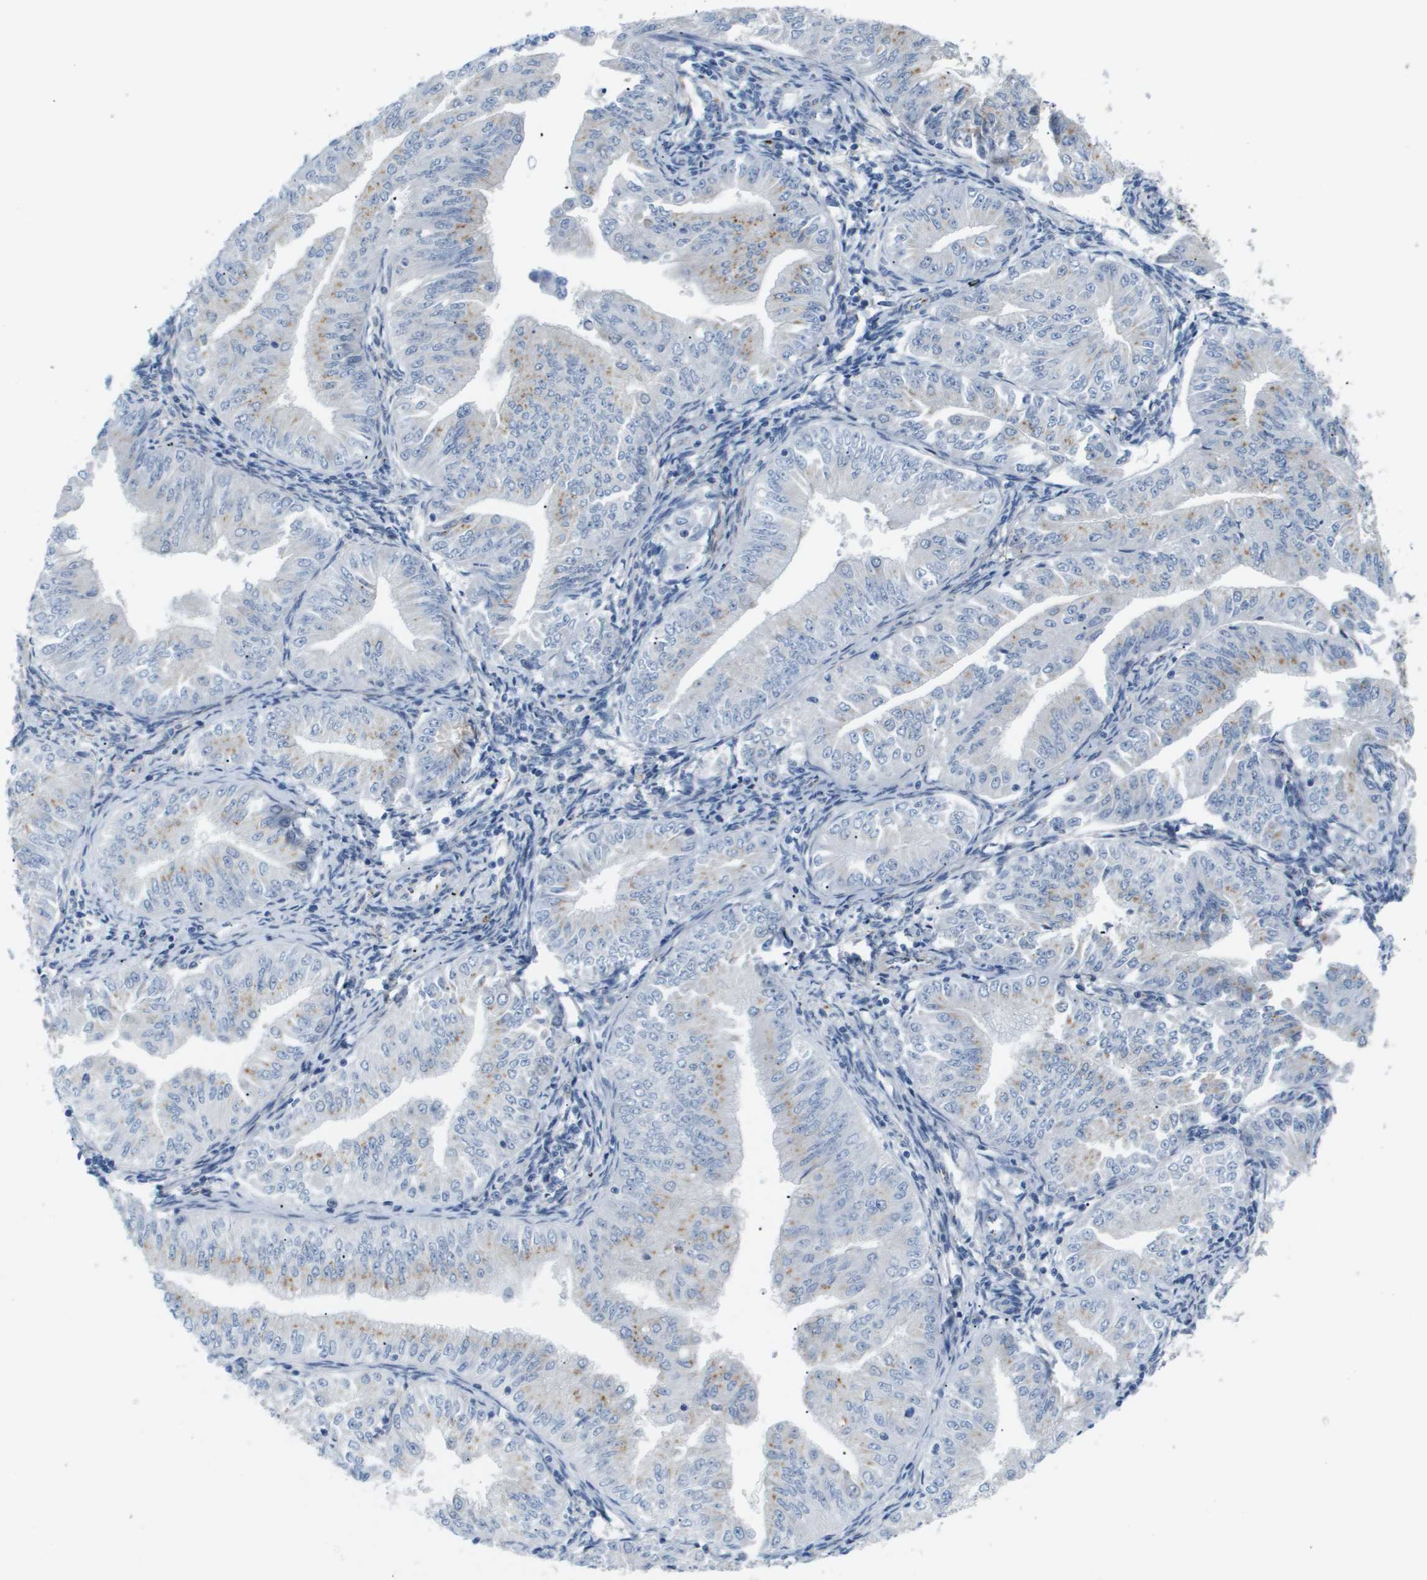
{"staining": {"intensity": "negative", "quantity": "none", "location": "none"}, "tissue": "endometrial cancer", "cell_type": "Tumor cells", "image_type": "cancer", "snomed": [{"axis": "morphology", "description": "Normal tissue, NOS"}, {"axis": "morphology", "description": "Adenocarcinoma, NOS"}, {"axis": "topography", "description": "Endometrium"}], "caption": "Immunohistochemical staining of adenocarcinoma (endometrial) reveals no significant expression in tumor cells. The staining was performed using DAB (3,3'-diaminobenzidine) to visualize the protein expression in brown, while the nuclei were stained in blue with hematoxylin (Magnification: 20x).", "gene": "OTUD5", "patient": {"sex": "female", "age": 53}}